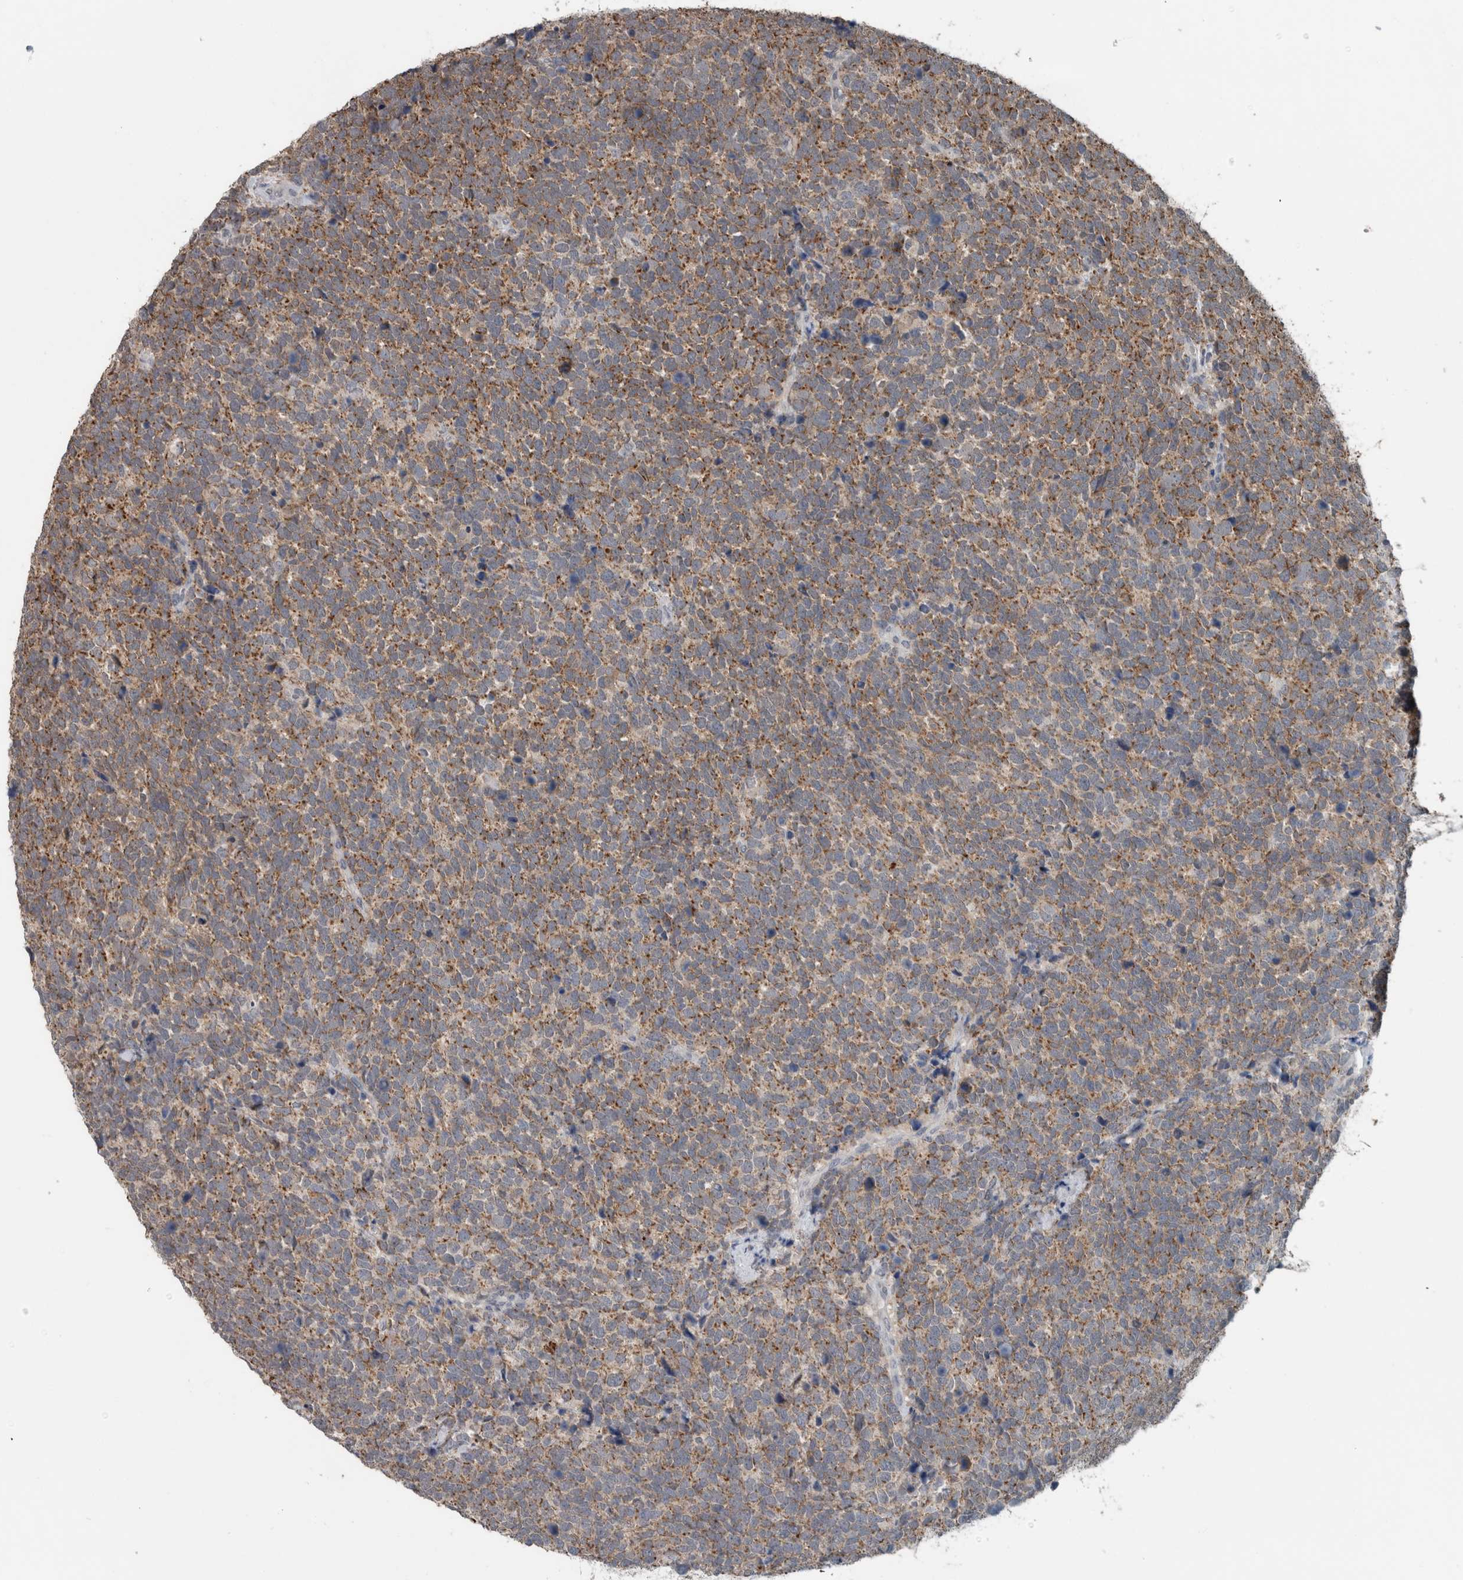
{"staining": {"intensity": "moderate", "quantity": ">75%", "location": "cytoplasmic/membranous"}, "tissue": "urothelial cancer", "cell_type": "Tumor cells", "image_type": "cancer", "snomed": [{"axis": "morphology", "description": "Urothelial carcinoma, High grade"}, {"axis": "topography", "description": "Urinary bladder"}], "caption": "Immunohistochemistry of human urothelial cancer displays medium levels of moderate cytoplasmic/membranous staining in approximately >75% of tumor cells. The staining is performed using DAB brown chromogen to label protein expression. The nuclei are counter-stained blue using hematoxylin.", "gene": "ACSF2", "patient": {"sex": "female", "age": 82}}